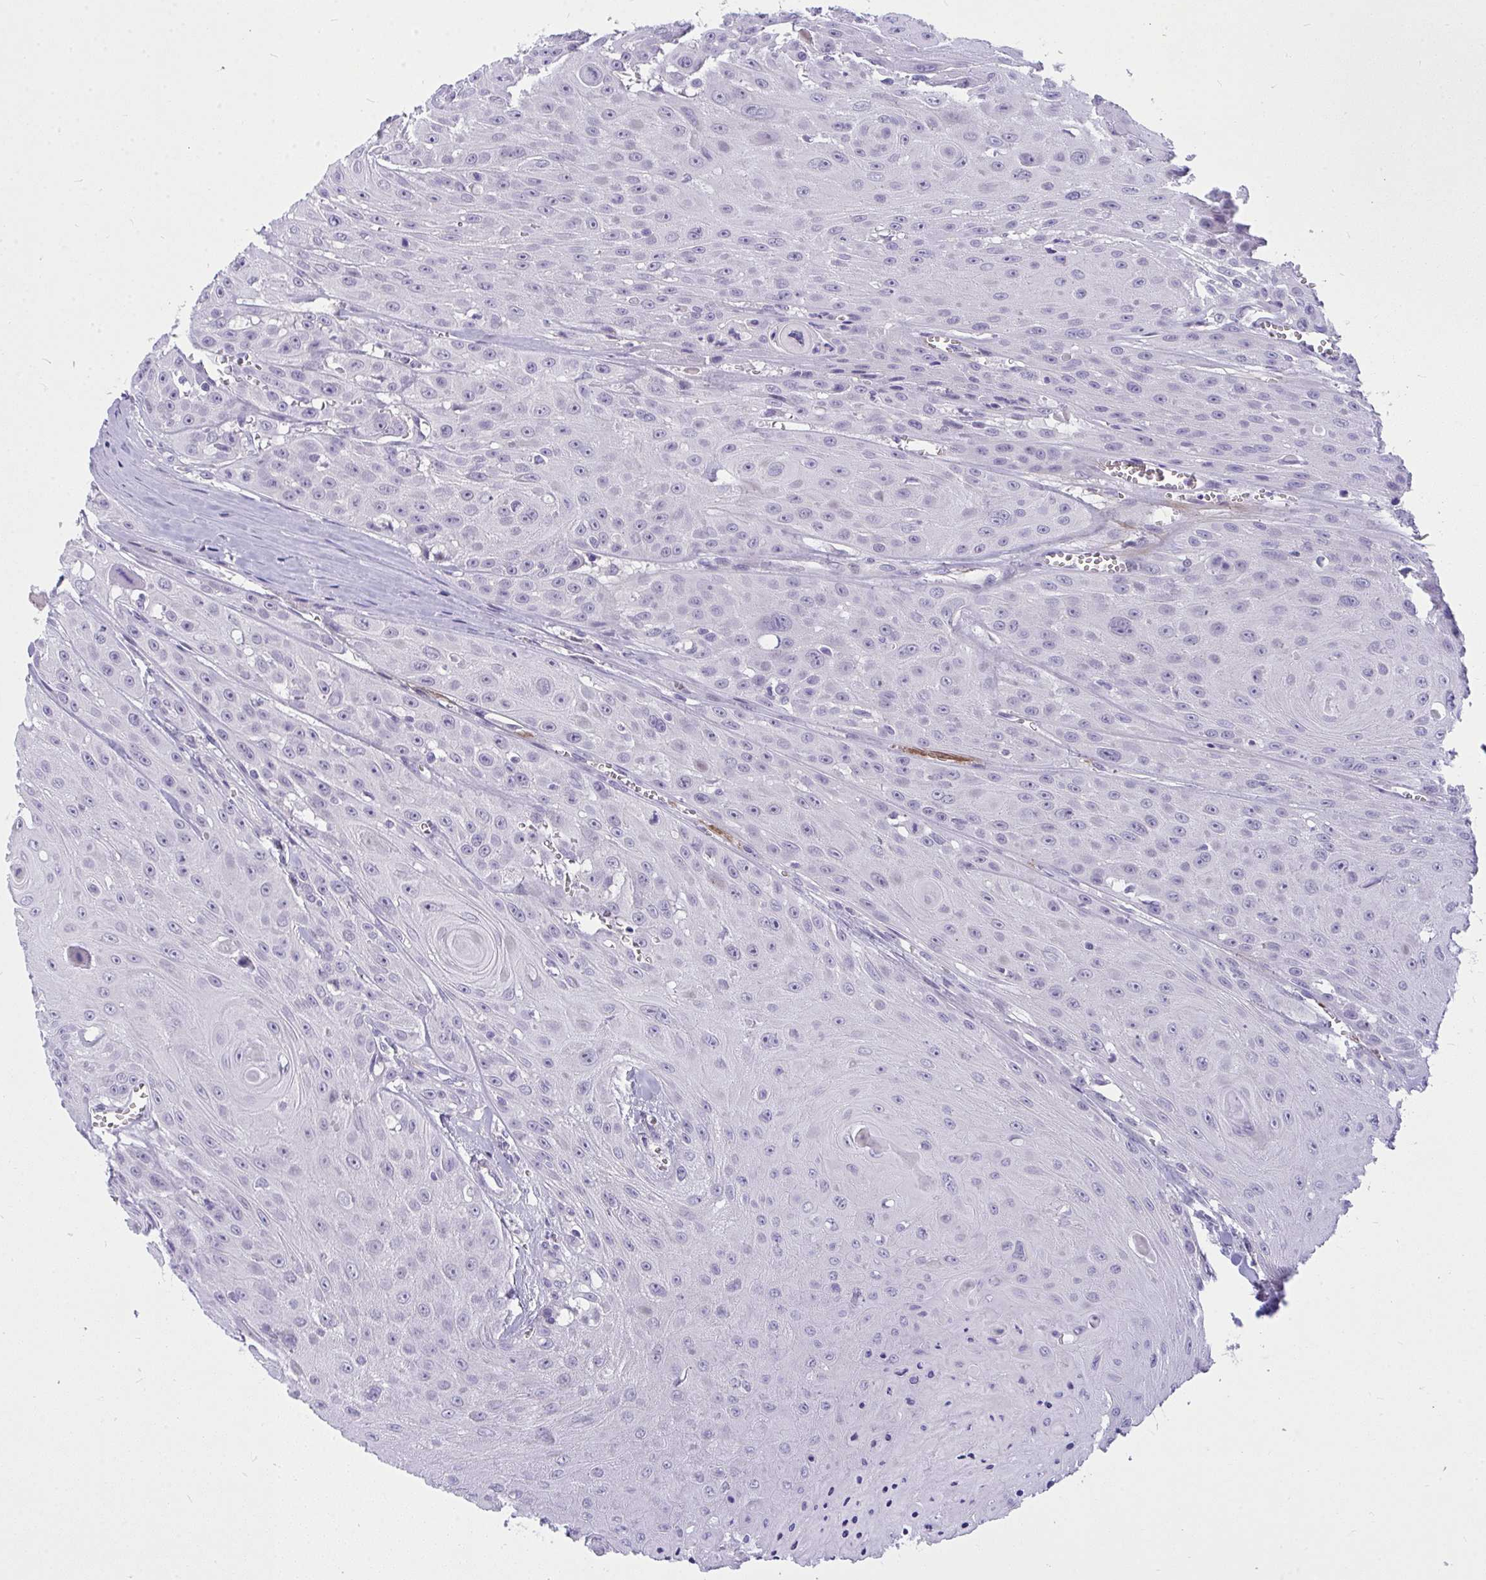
{"staining": {"intensity": "negative", "quantity": "none", "location": "none"}, "tissue": "head and neck cancer", "cell_type": "Tumor cells", "image_type": "cancer", "snomed": [{"axis": "morphology", "description": "Squamous cell carcinoma, NOS"}, {"axis": "topography", "description": "Oral tissue"}, {"axis": "topography", "description": "Head-Neck"}], "caption": "Immunohistochemistry (IHC) photomicrograph of human head and neck cancer stained for a protein (brown), which demonstrates no positivity in tumor cells. (Brightfield microscopy of DAB (3,3'-diaminobenzidine) IHC at high magnification).", "gene": "TSBP1", "patient": {"sex": "male", "age": 81}}